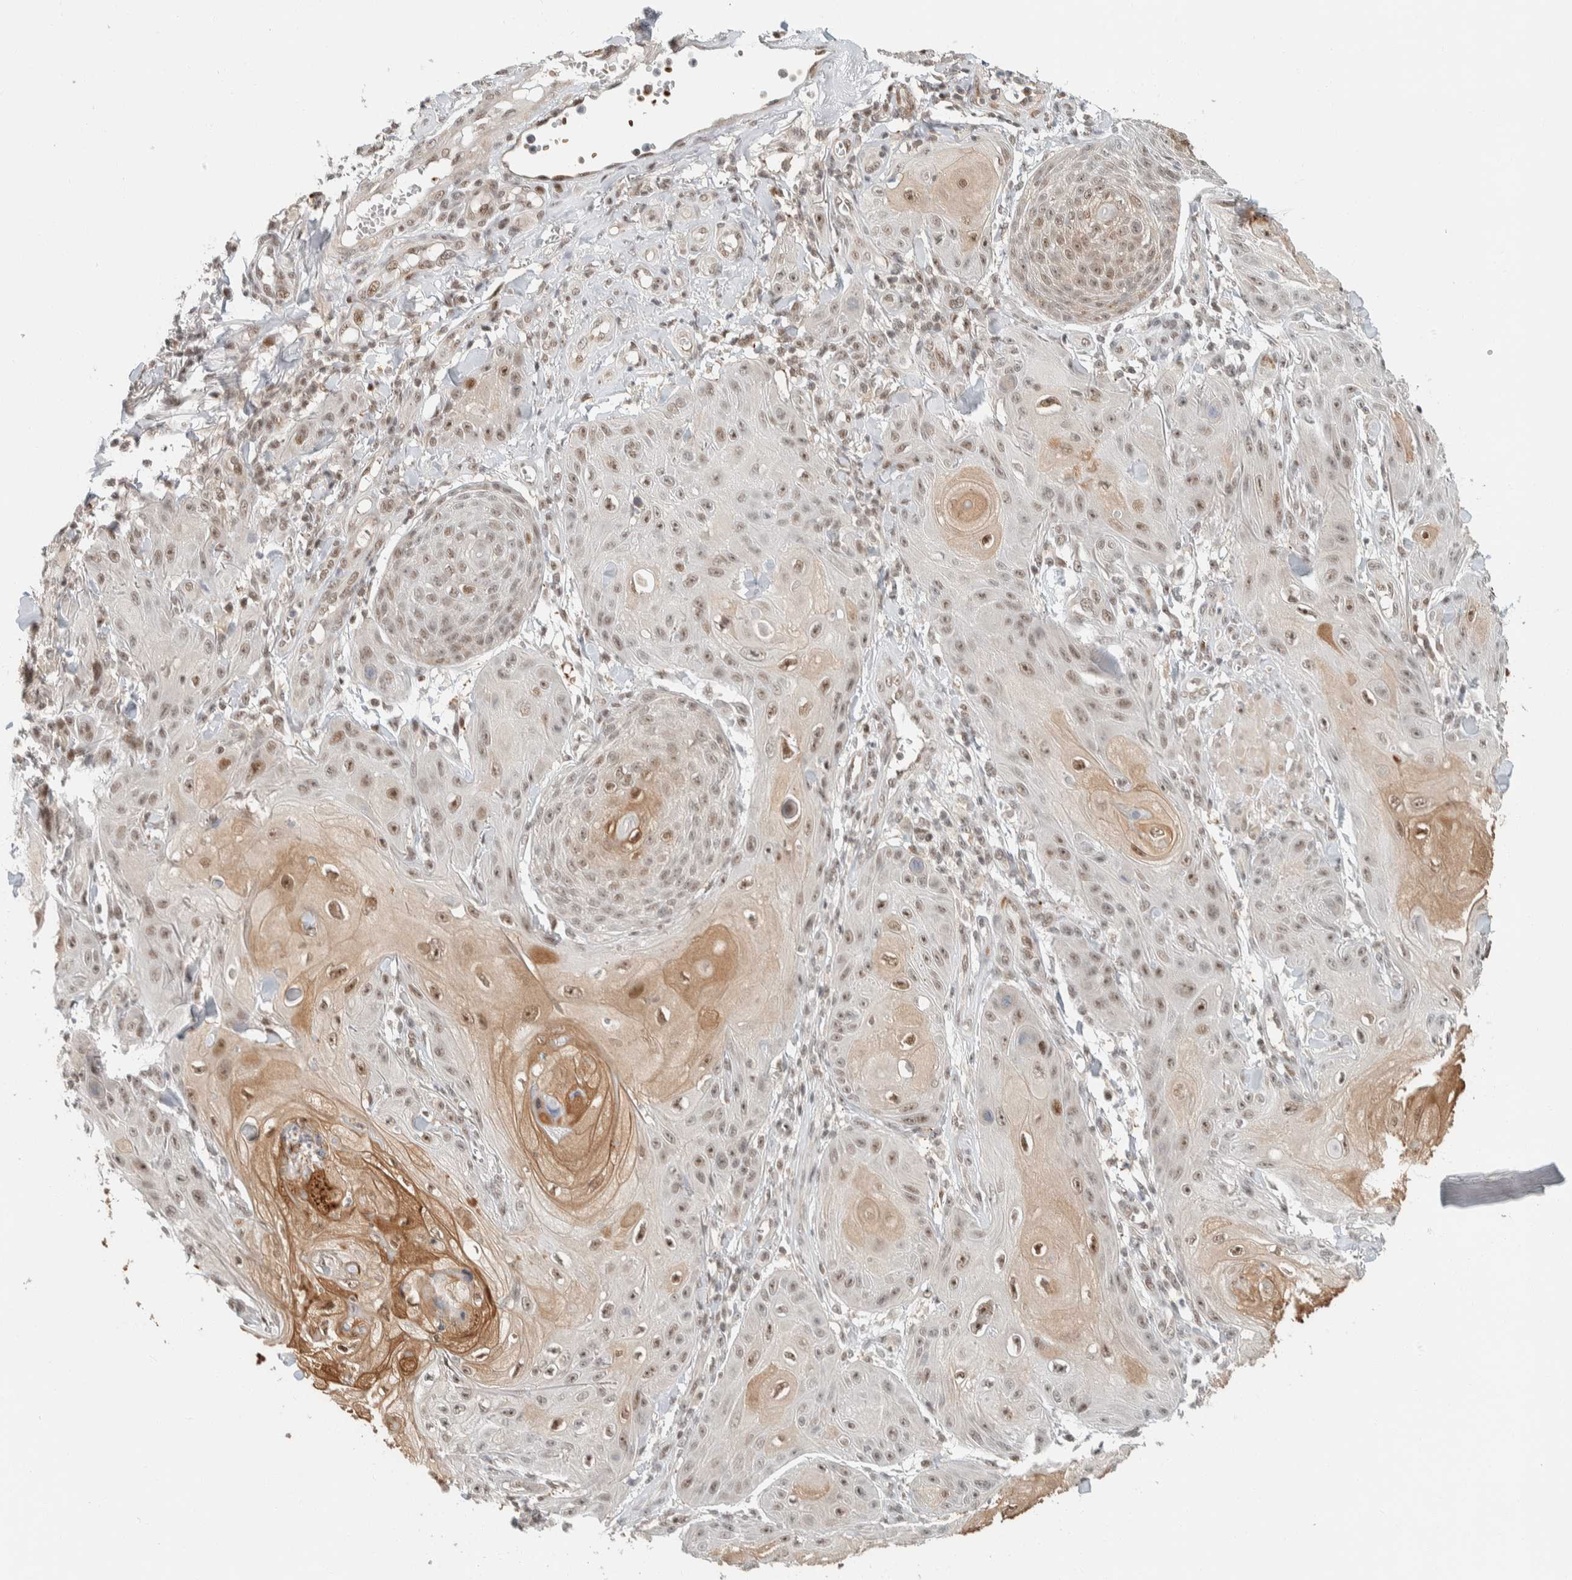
{"staining": {"intensity": "moderate", "quantity": ">75%", "location": "nuclear"}, "tissue": "skin cancer", "cell_type": "Tumor cells", "image_type": "cancer", "snomed": [{"axis": "morphology", "description": "Squamous cell carcinoma, NOS"}, {"axis": "topography", "description": "Skin"}], "caption": "A high-resolution micrograph shows IHC staining of skin cancer (squamous cell carcinoma), which demonstrates moderate nuclear positivity in approximately >75% of tumor cells.", "gene": "ZBTB2", "patient": {"sex": "male", "age": 74}}